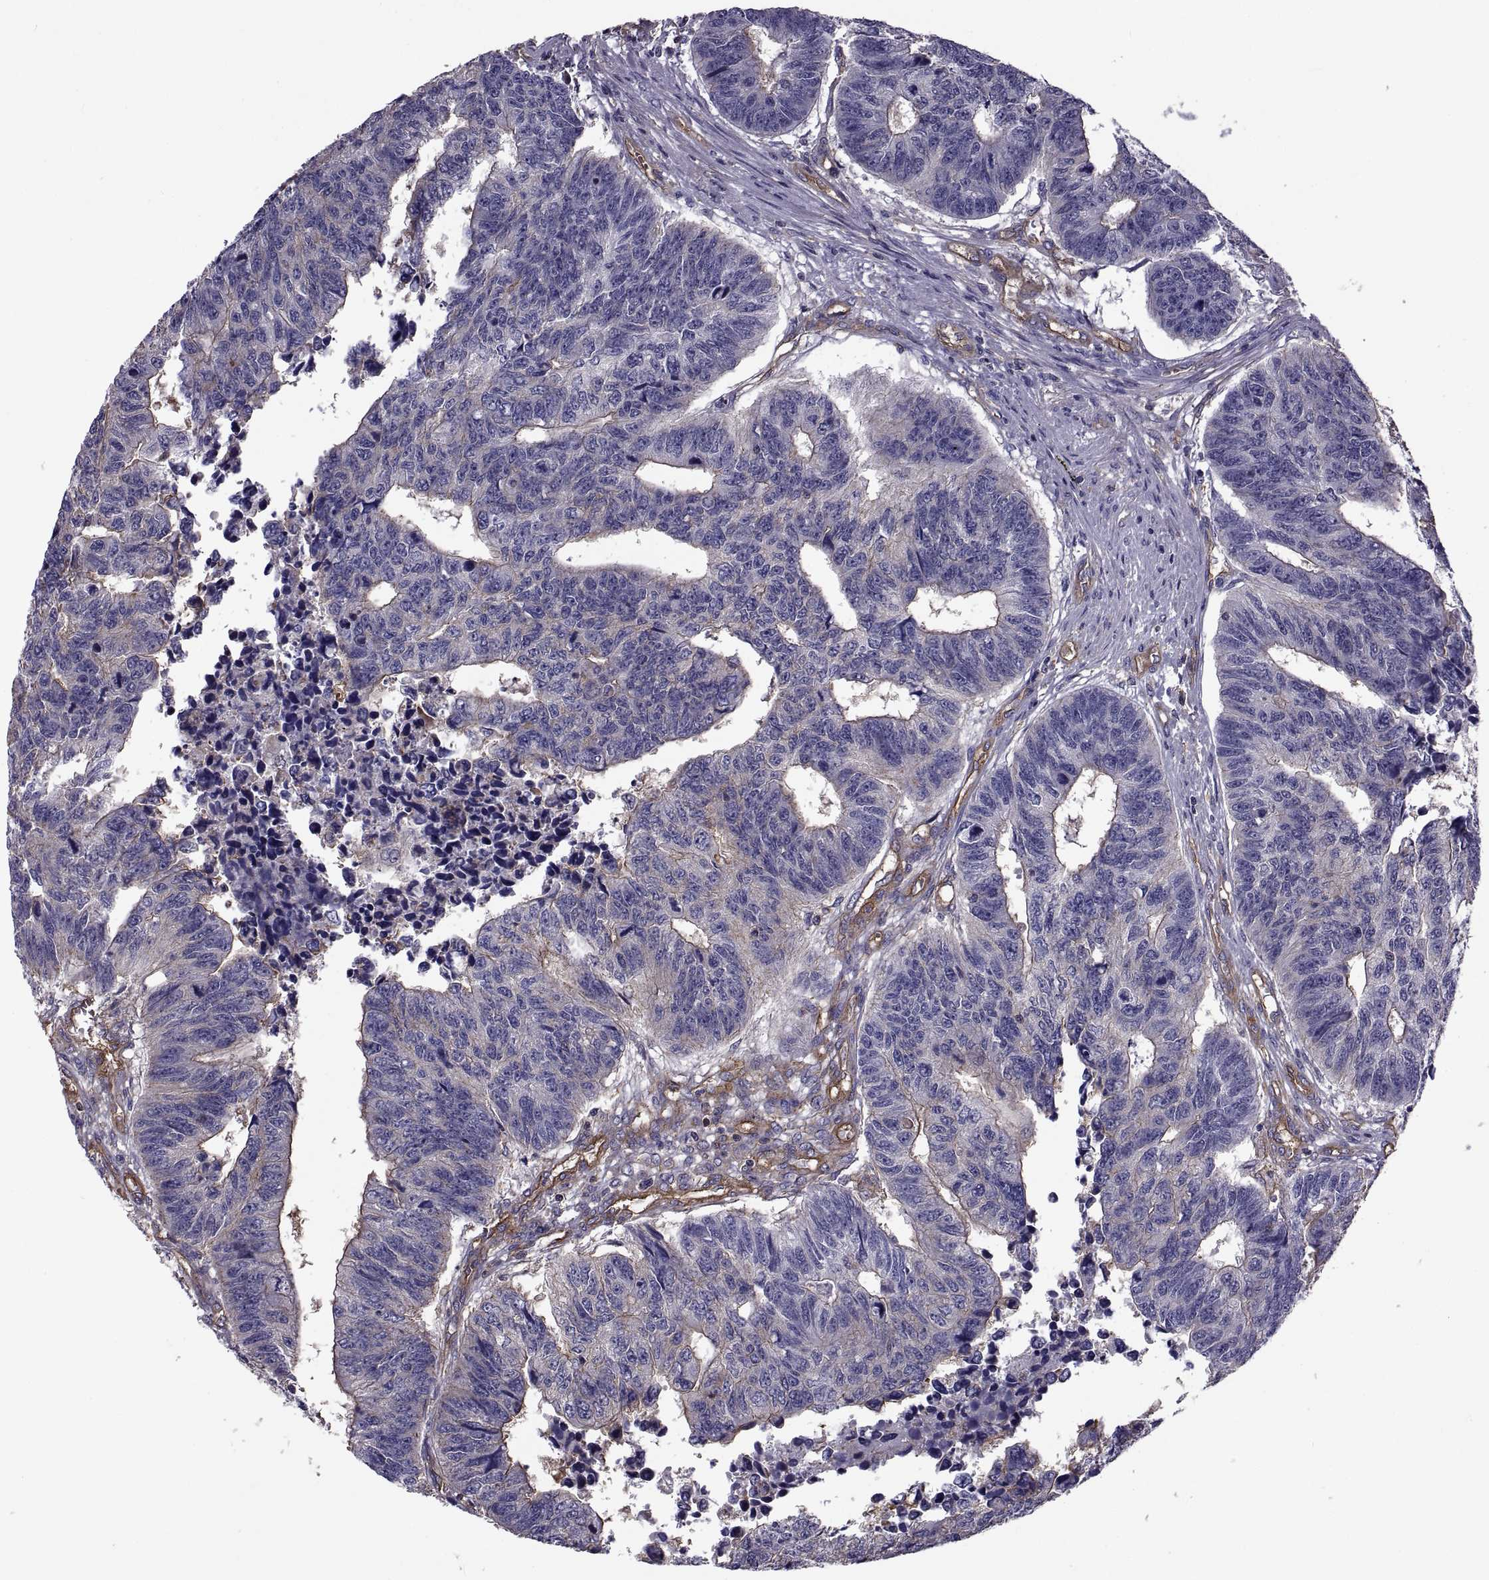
{"staining": {"intensity": "moderate", "quantity": "<25%", "location": "cytoplasmic/membranous"}, "tissue": "colorectal cancer", "cell_type": "Tumor cells", "image_type": "cancer", "snomed": [{"axis": "morphology", "description": "Adenocarcinoma, NOS"}, {"axis": "topography", "description": "Rectum"}], "caption": "Moderate cytoplasmic/membranous positivity for a protein is seen in approximately <25% of tumor cells of colorectal adenocarcinoma using immunohistochemistry (IHC).", "gene": "MYH9", "patient": {"sex": "female", "age": 85}}